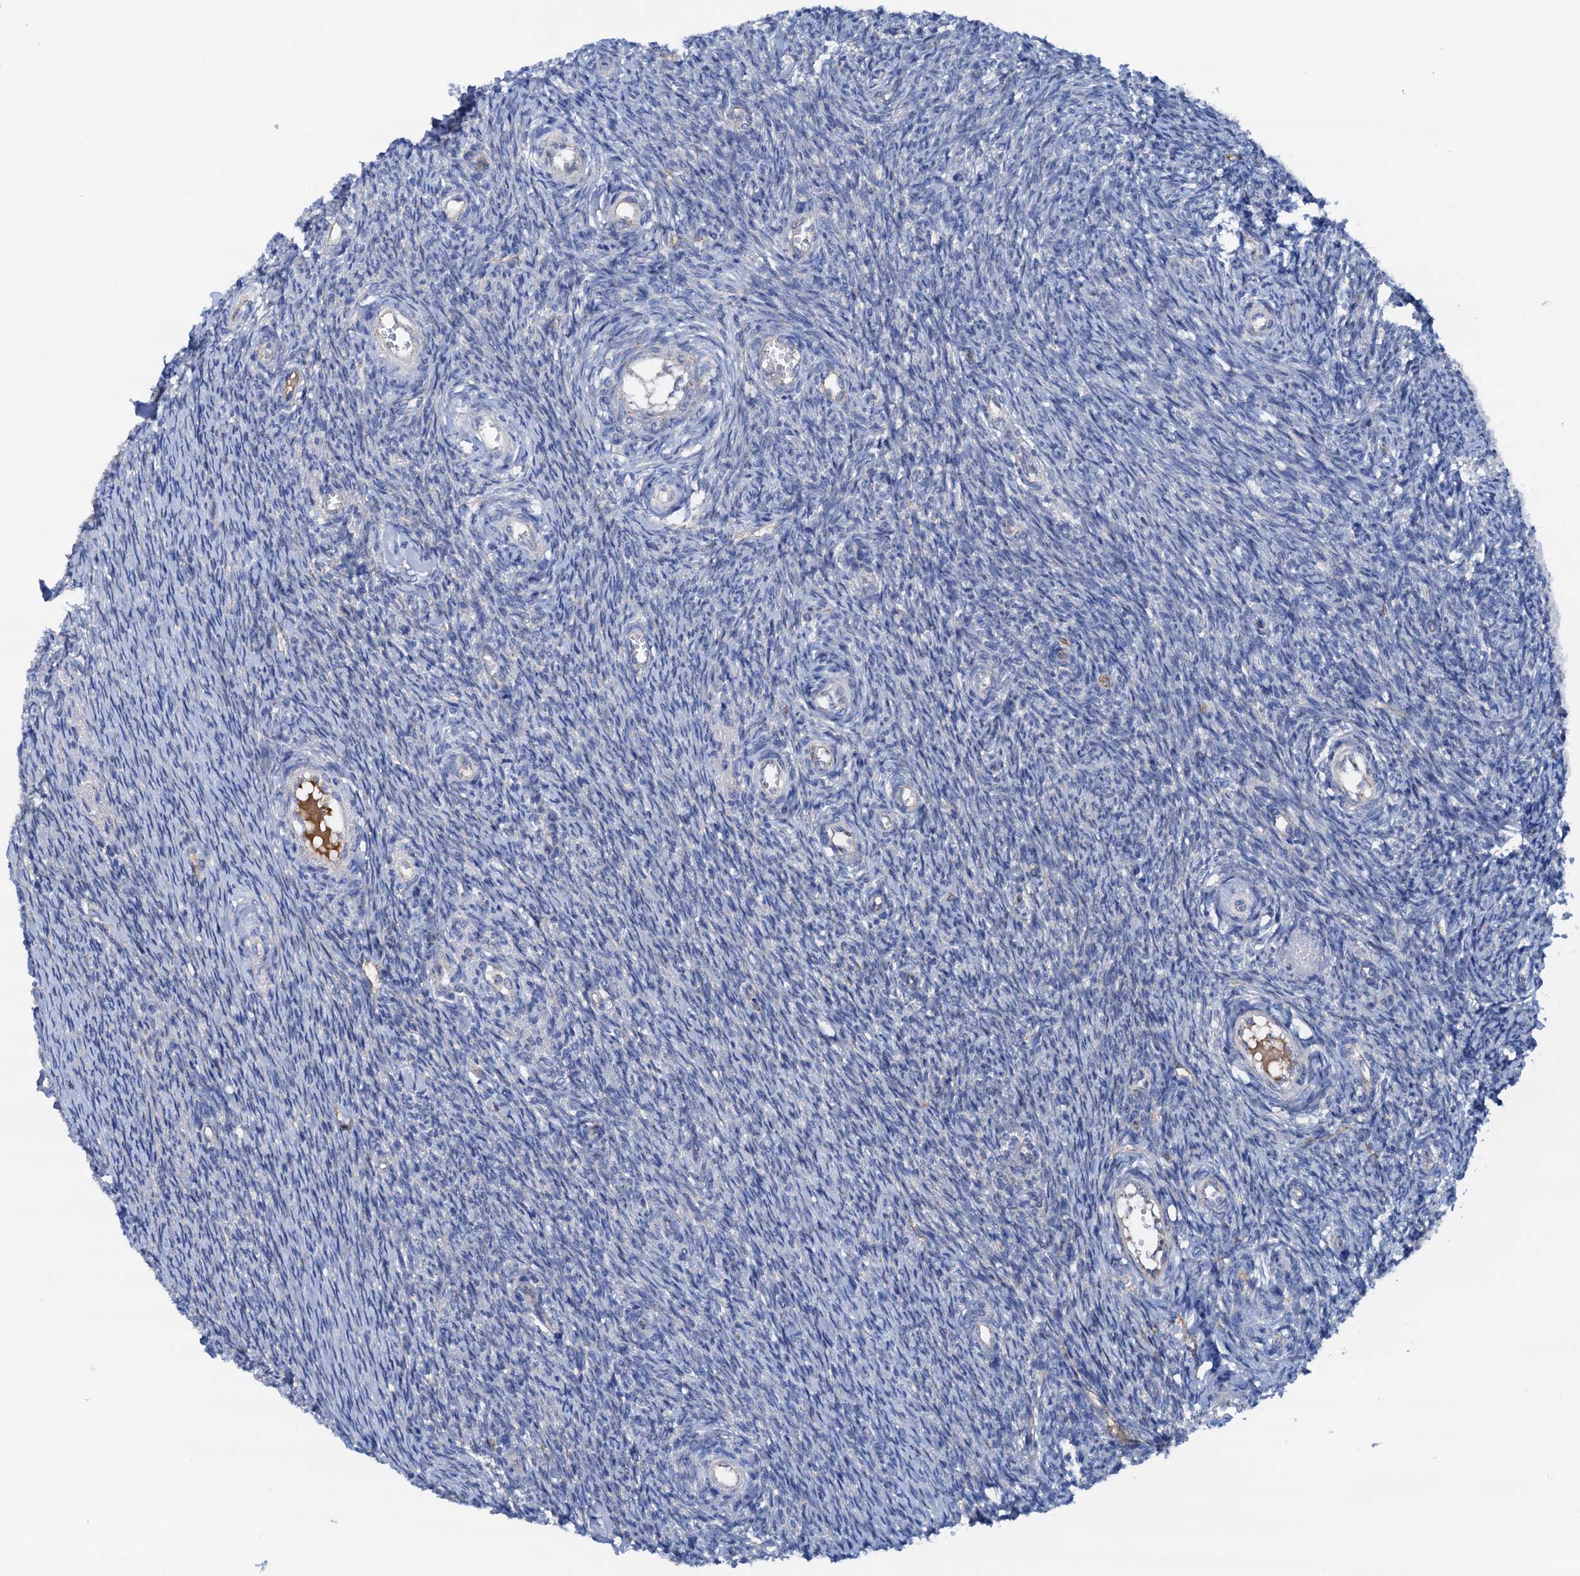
{"staining": {"intensity": "negative", "quantity": "none", "location": "none"}, "tissue": "ovary", "cell_type": "Ovarian stroma cells", "image_type": "normal", "snomed": [{"axis": "morphology", "description": "Normal tissue, NOS"}, {"axis": "topography", "description": "Ovary"}], "caption": "The immunohistochemistry image has no significant positivity in ovarian stroma cells of ovary. (DAB IHC, high magnification).", "gene": "RASSF9", "patient": {"sex": "female", "age": 44}}